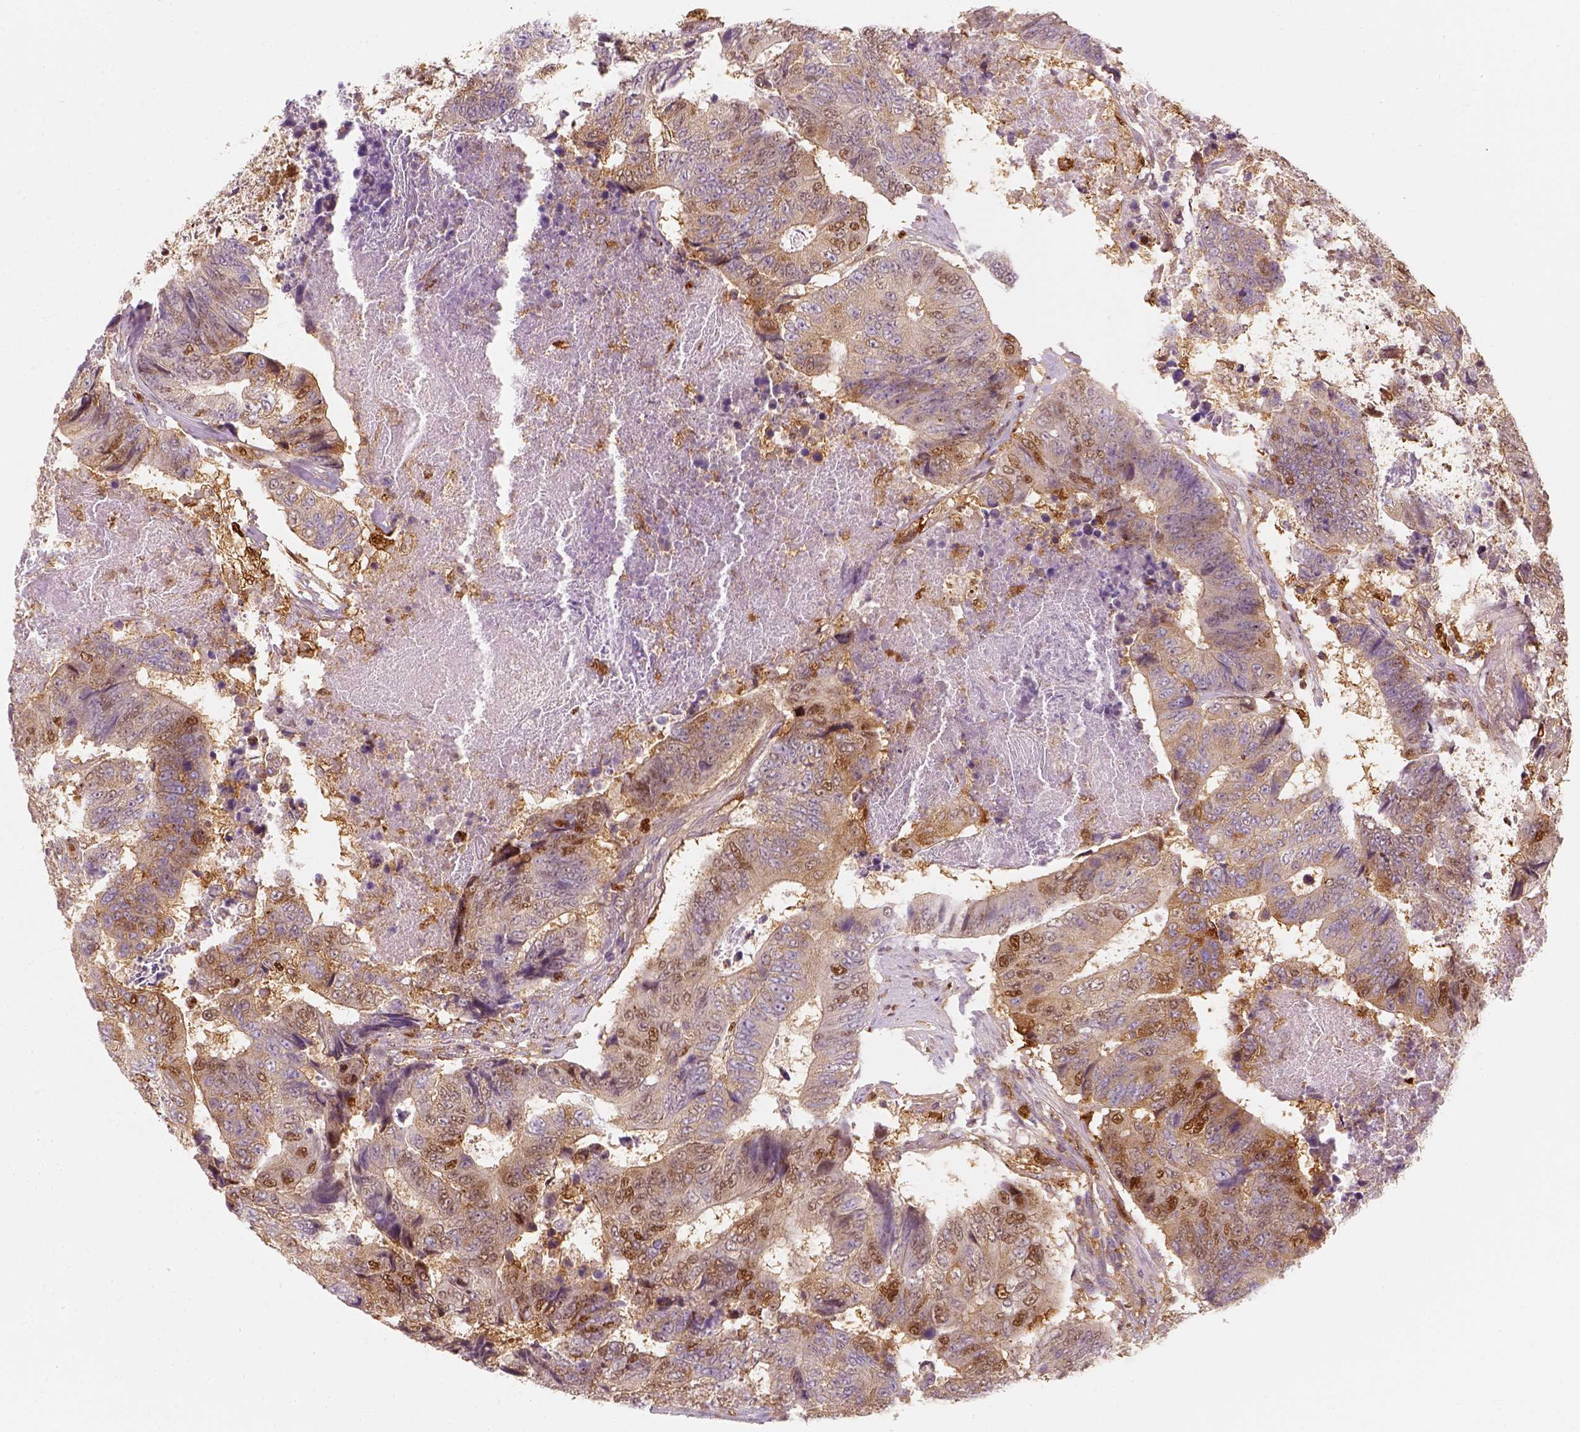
{"staining": {"intensity": "moderate", "quantity": "<25%", "location": "nuclear"}, "tissue": "colorectal cancer", "cell_type": "Tumor cells", "image_type": "cancer", "snomed": [{"axis": "morphology", "description": "Adenocarcinoma, NOS"}, {"axis": "topography", "description": "Colon"}], "caption": "Human adenocarcinoma (colorectal) stained with a protein marker demonstrates moderate staining in tumor cells.", "gene": "SQSTM1", "patient": {"sex": "female", "age": 48}}